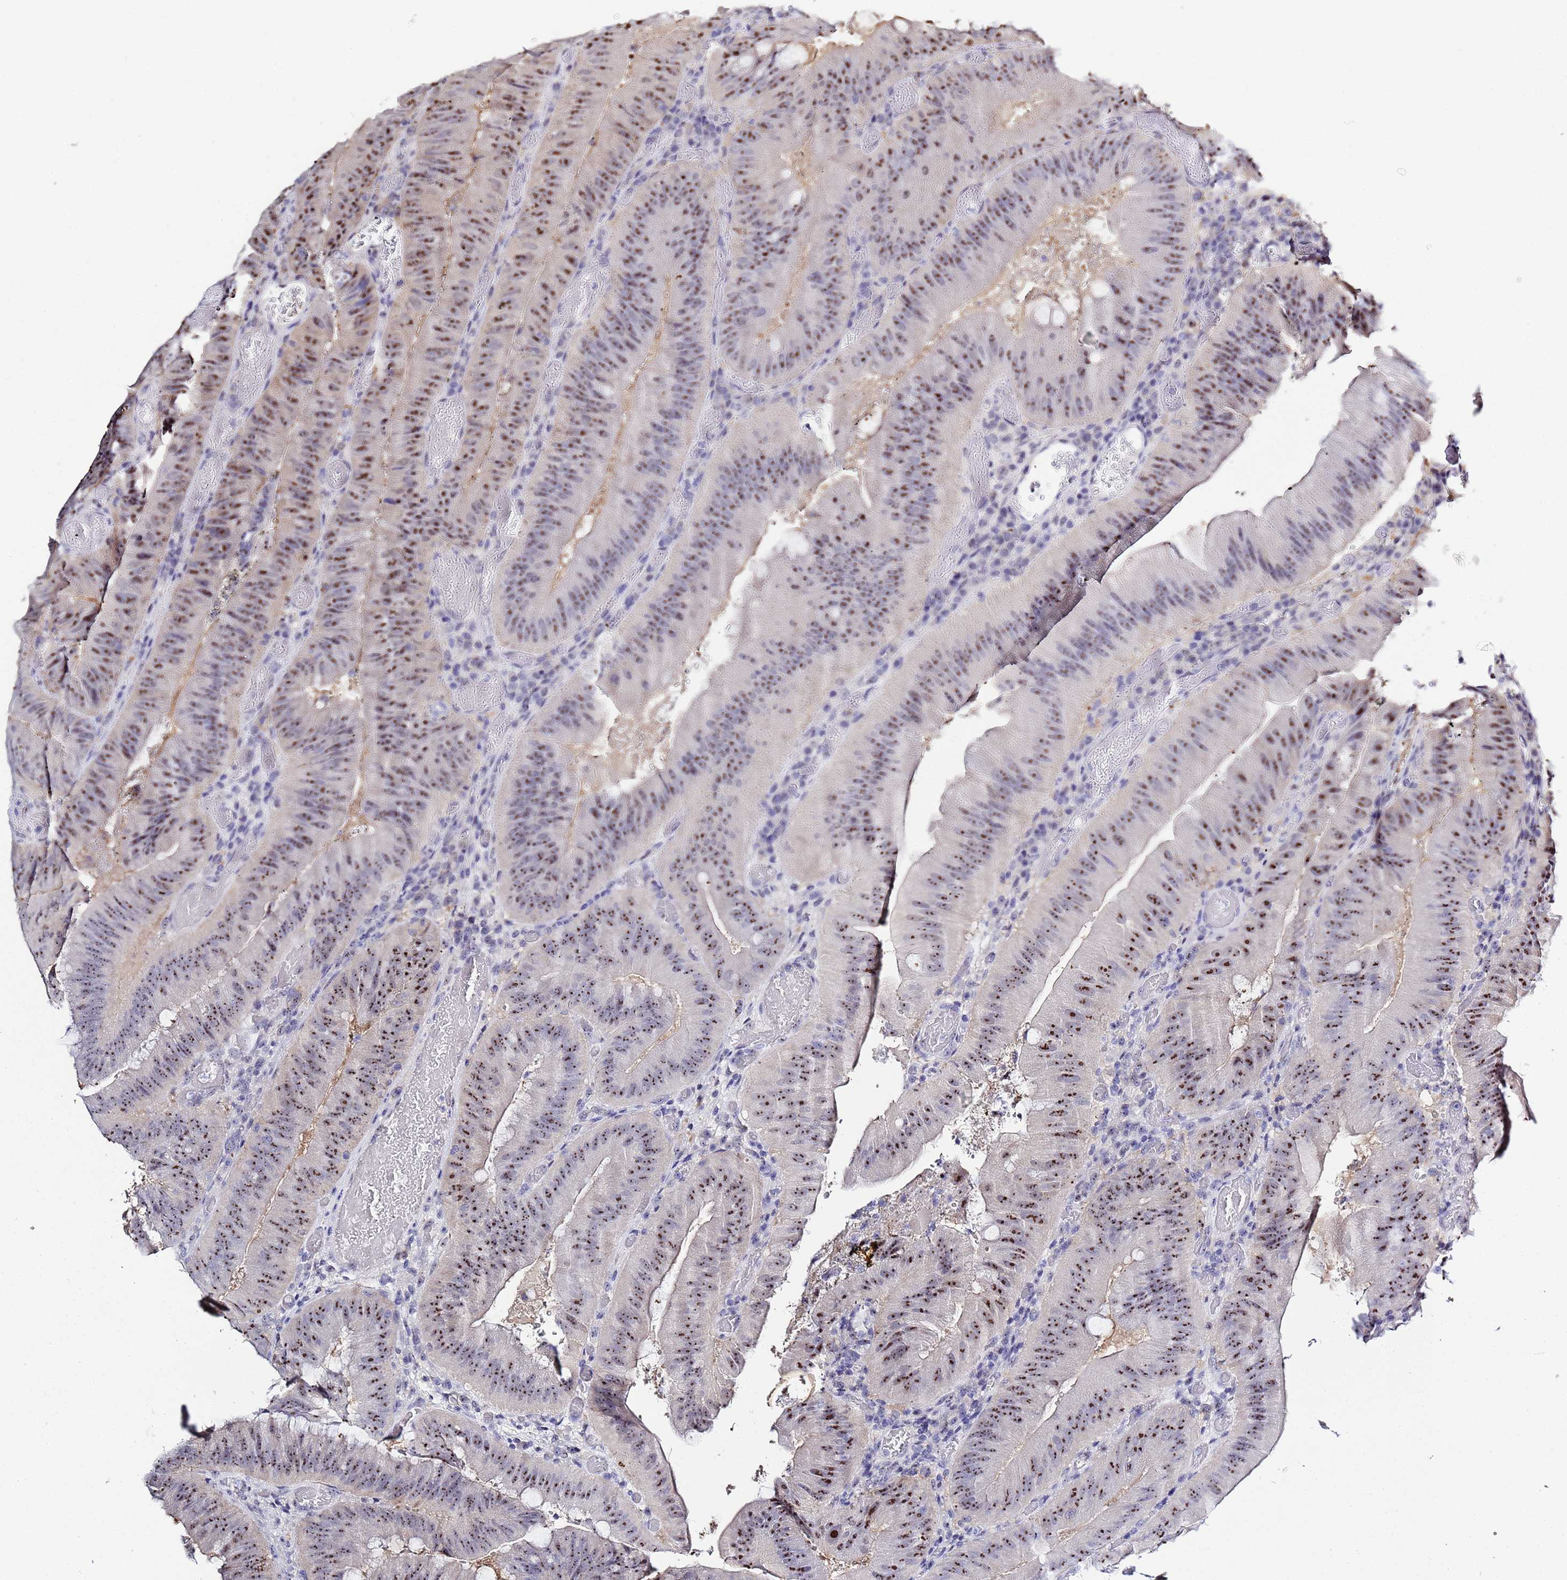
{"staining": {"intensity": "moderate", "quantity": ">75%", "location": "nuclear"}, "tissue": "colorectal cancer", "cell_type": "Tumor cells", "image_type": "cancer", "snomed": [{"axis": "morphology", "description": "Adenocarcinoma, NOS"}, {"axis": "topography", "description": "Colon"}], "caption": "DAB (3,3'-diaminobenzidine) immunohistochemical staining of human colorectal adenocarcinoma exhibits moderate nuclear protein positivity in about >75% of tumor cells. (Stains: DAB (3,3'-diaminobenzidine) in brown, nuclei in blue, Microscopy: brightfield microscopy at high magnification).", "gene": "ACTL6B", "patient": {"sex": "female", "age": 43}}